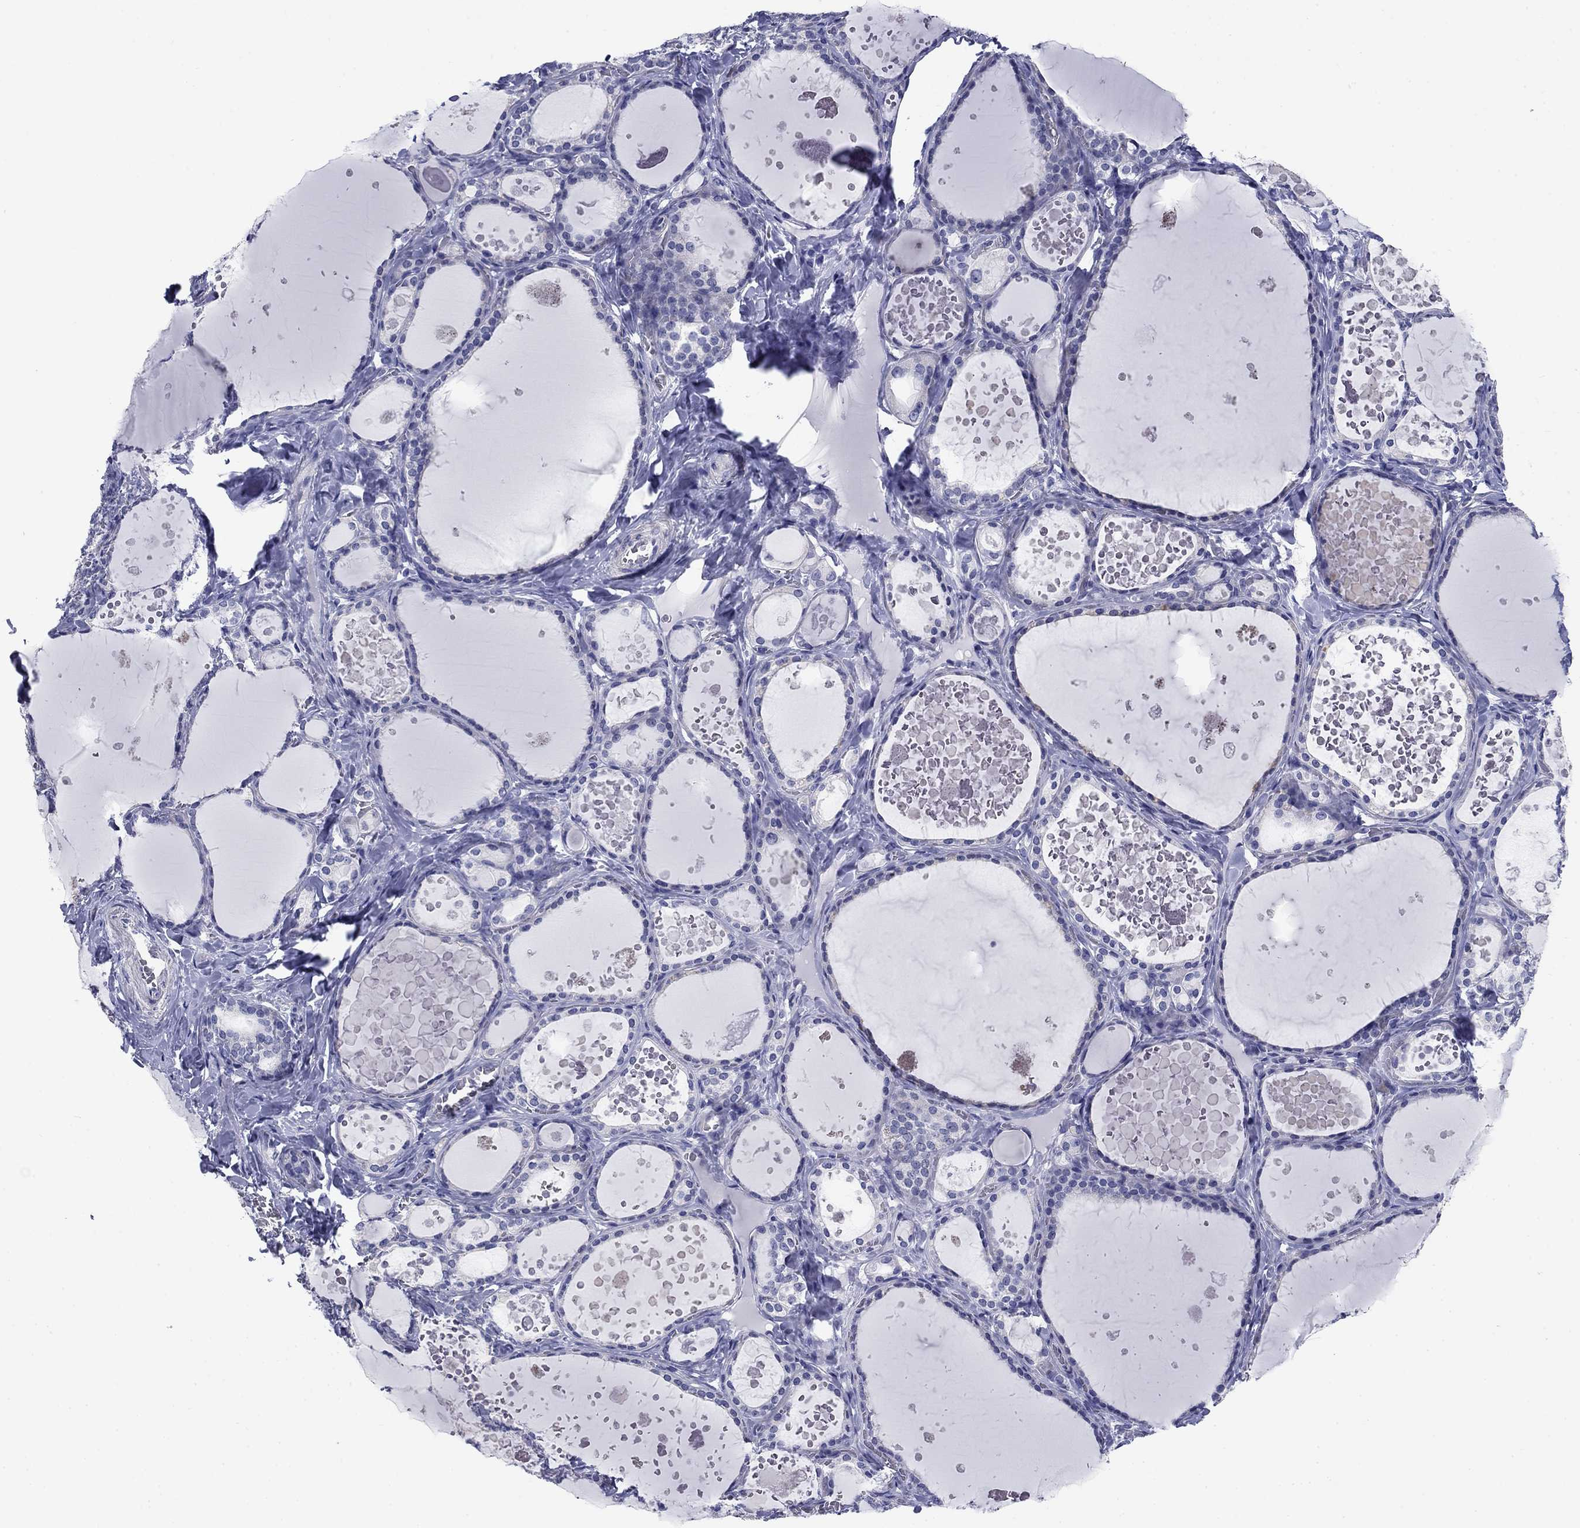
{"staining": {"intensity": "negative", "quantity": "none", "location": "none"}, "tissue": "thyroid gland", "cell_type": "Glandular cells", "image_type": "normal", "snomed": [{"axis": "morphology", "description": "Normal tissue, NOS"}, {"axis": "topography", "description": "Thyroid gland"}], "caption": "Protein analysis of normal thyroid gland reveals no significant positivity in glandular cells.", "gene": "PRKCG", "patient": {"sex": "female", "age": 56}}